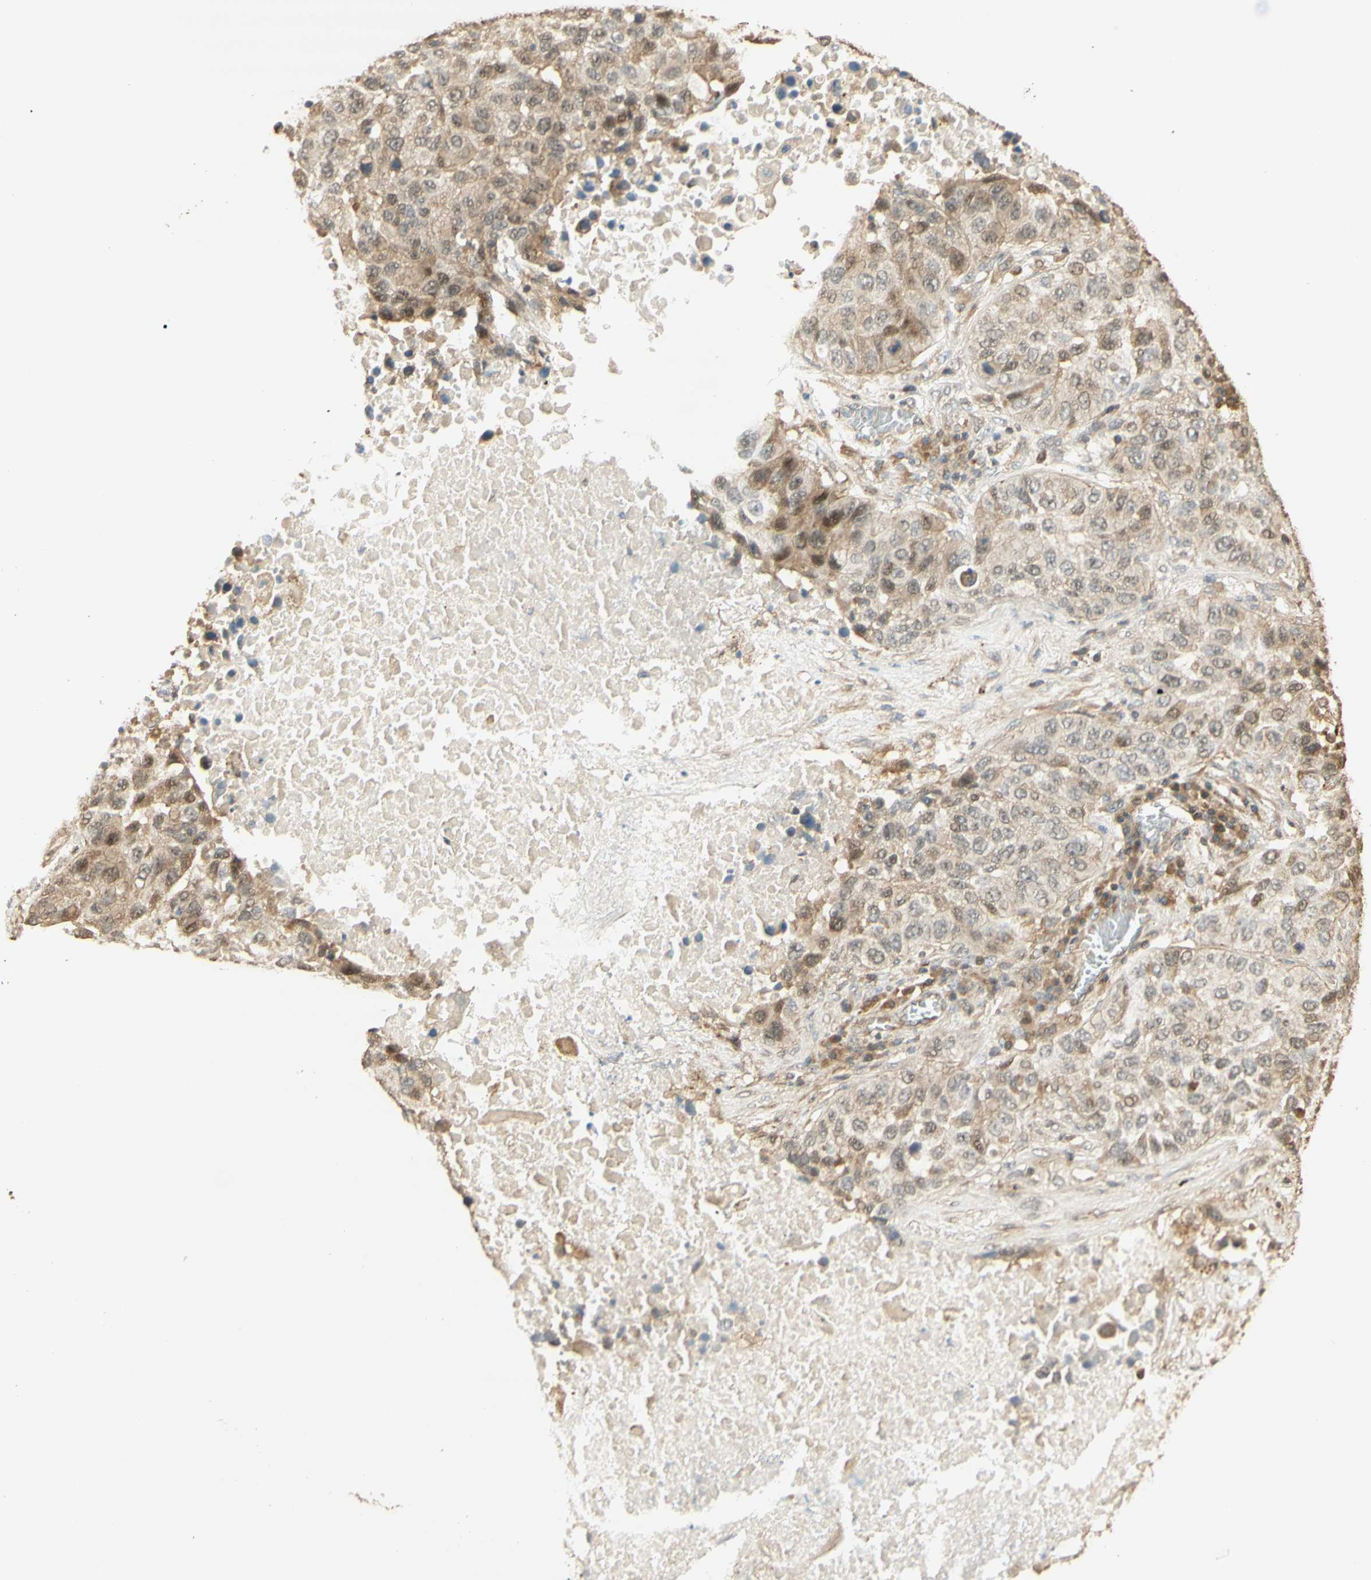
{"staining": {"intensity": "weak", "quantity": "25%-75%", "location": "cytoplasmic/membranous,nuclear"}, "tissue": "lung cancer", "cell_type": "Tumor cells", "image_type": "cancer", "snomed": [{"axis": "morphology", "description": "Squamous cell carcinoma, NOS"}, {"axis": "topography", "description": "Lung"}], "caption": "A micrograph of human lung cancer stained for a protein demonstrates weak cytoplasmic/membranous and nuclear brown staining in tumor cells.", "gene": "AGER", "patient": {"sex": "male", "age": 57}}